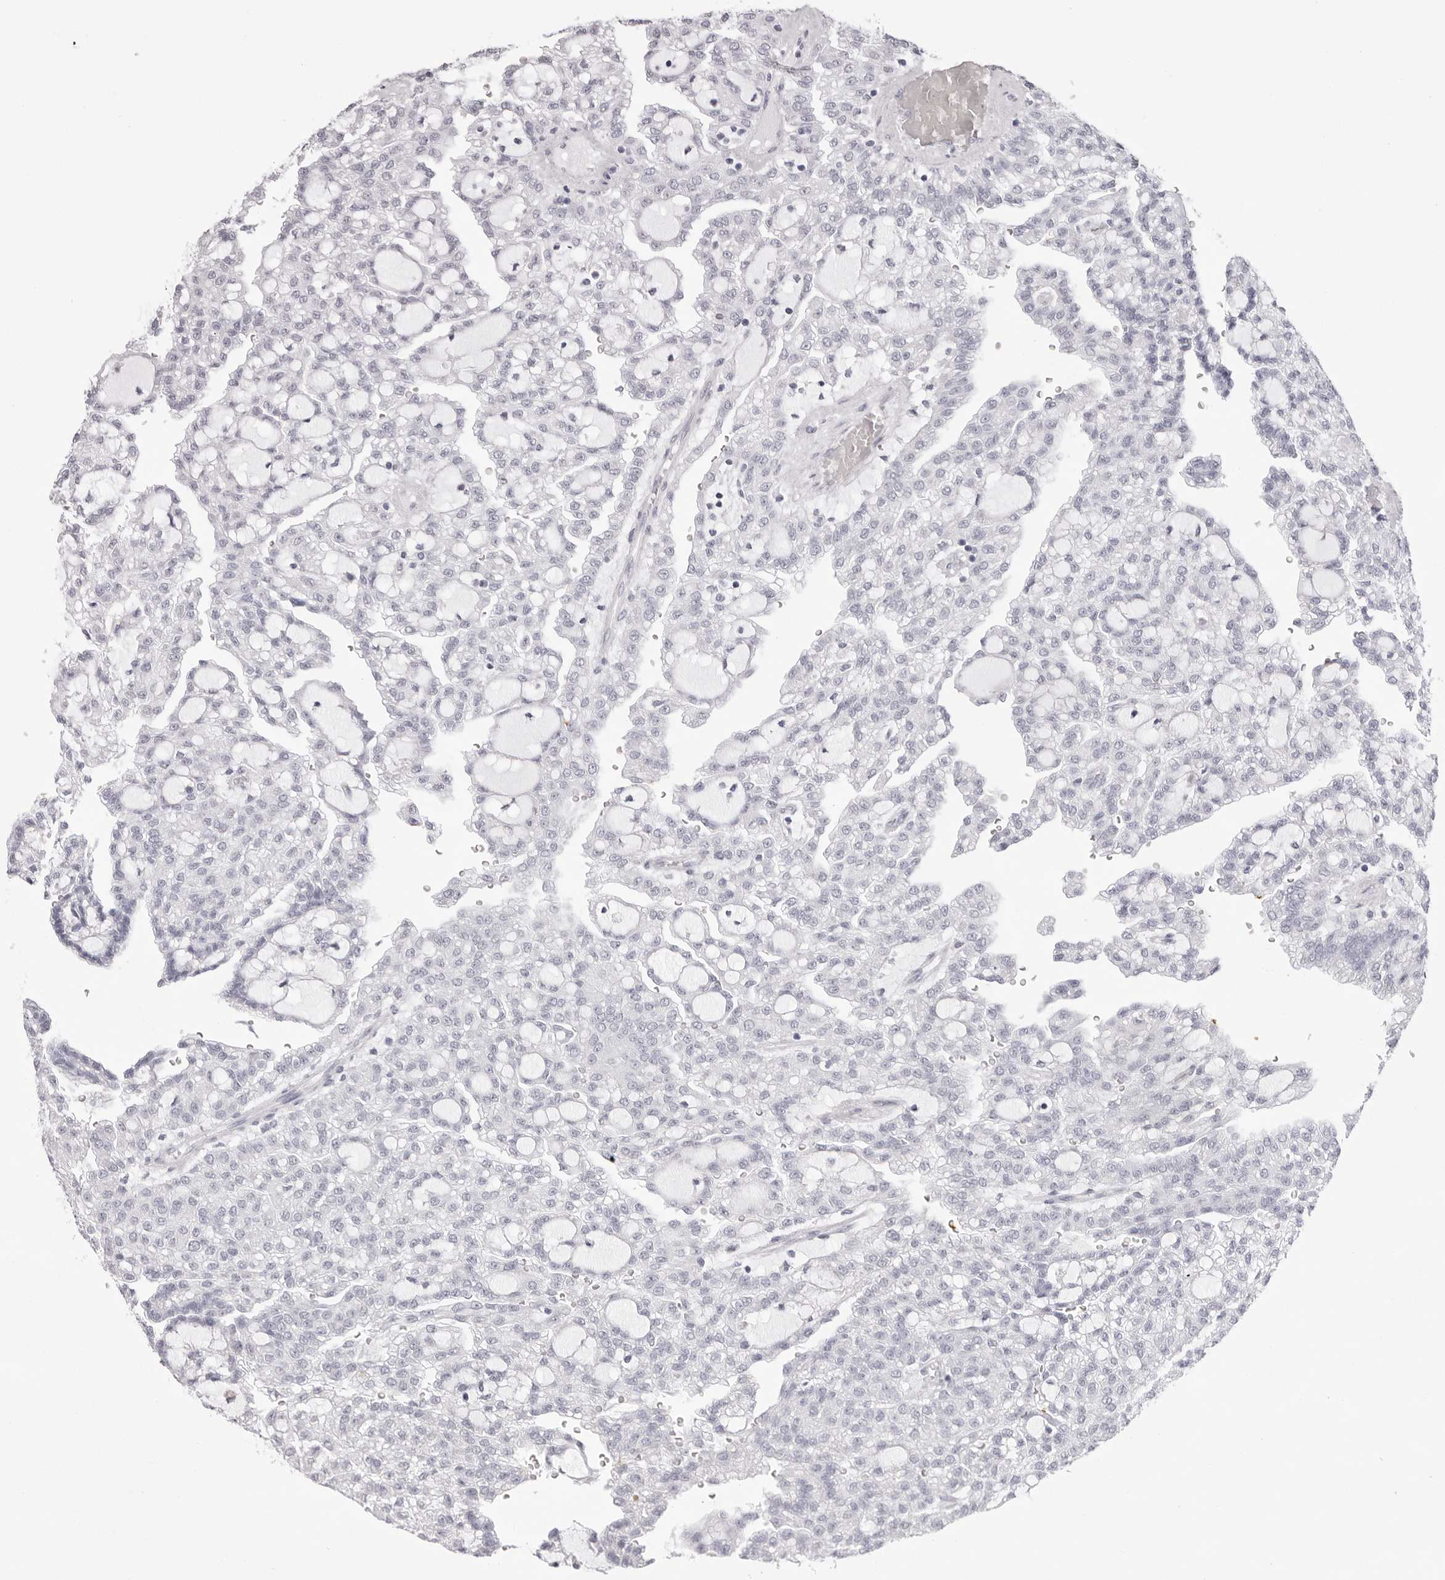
{"staining": {"intensity": "negative", "quantity": "none", "location": "none"}, "tissue": "renal cancer", "cell_type": "Tumor cells", "image_type": "cancer", "snomed": [{"axis": "morphology", "description": "Adenocarcinoma, NOS"}, {"axis": "topography", "description": "Kidney"}], "caption": "Immunohistochemistry of human adenocarcinoma (renal) demonstrates no expression in tumor cells.", "gene": "SPTA1", "patient": {"sex": "male", "age": 63}}